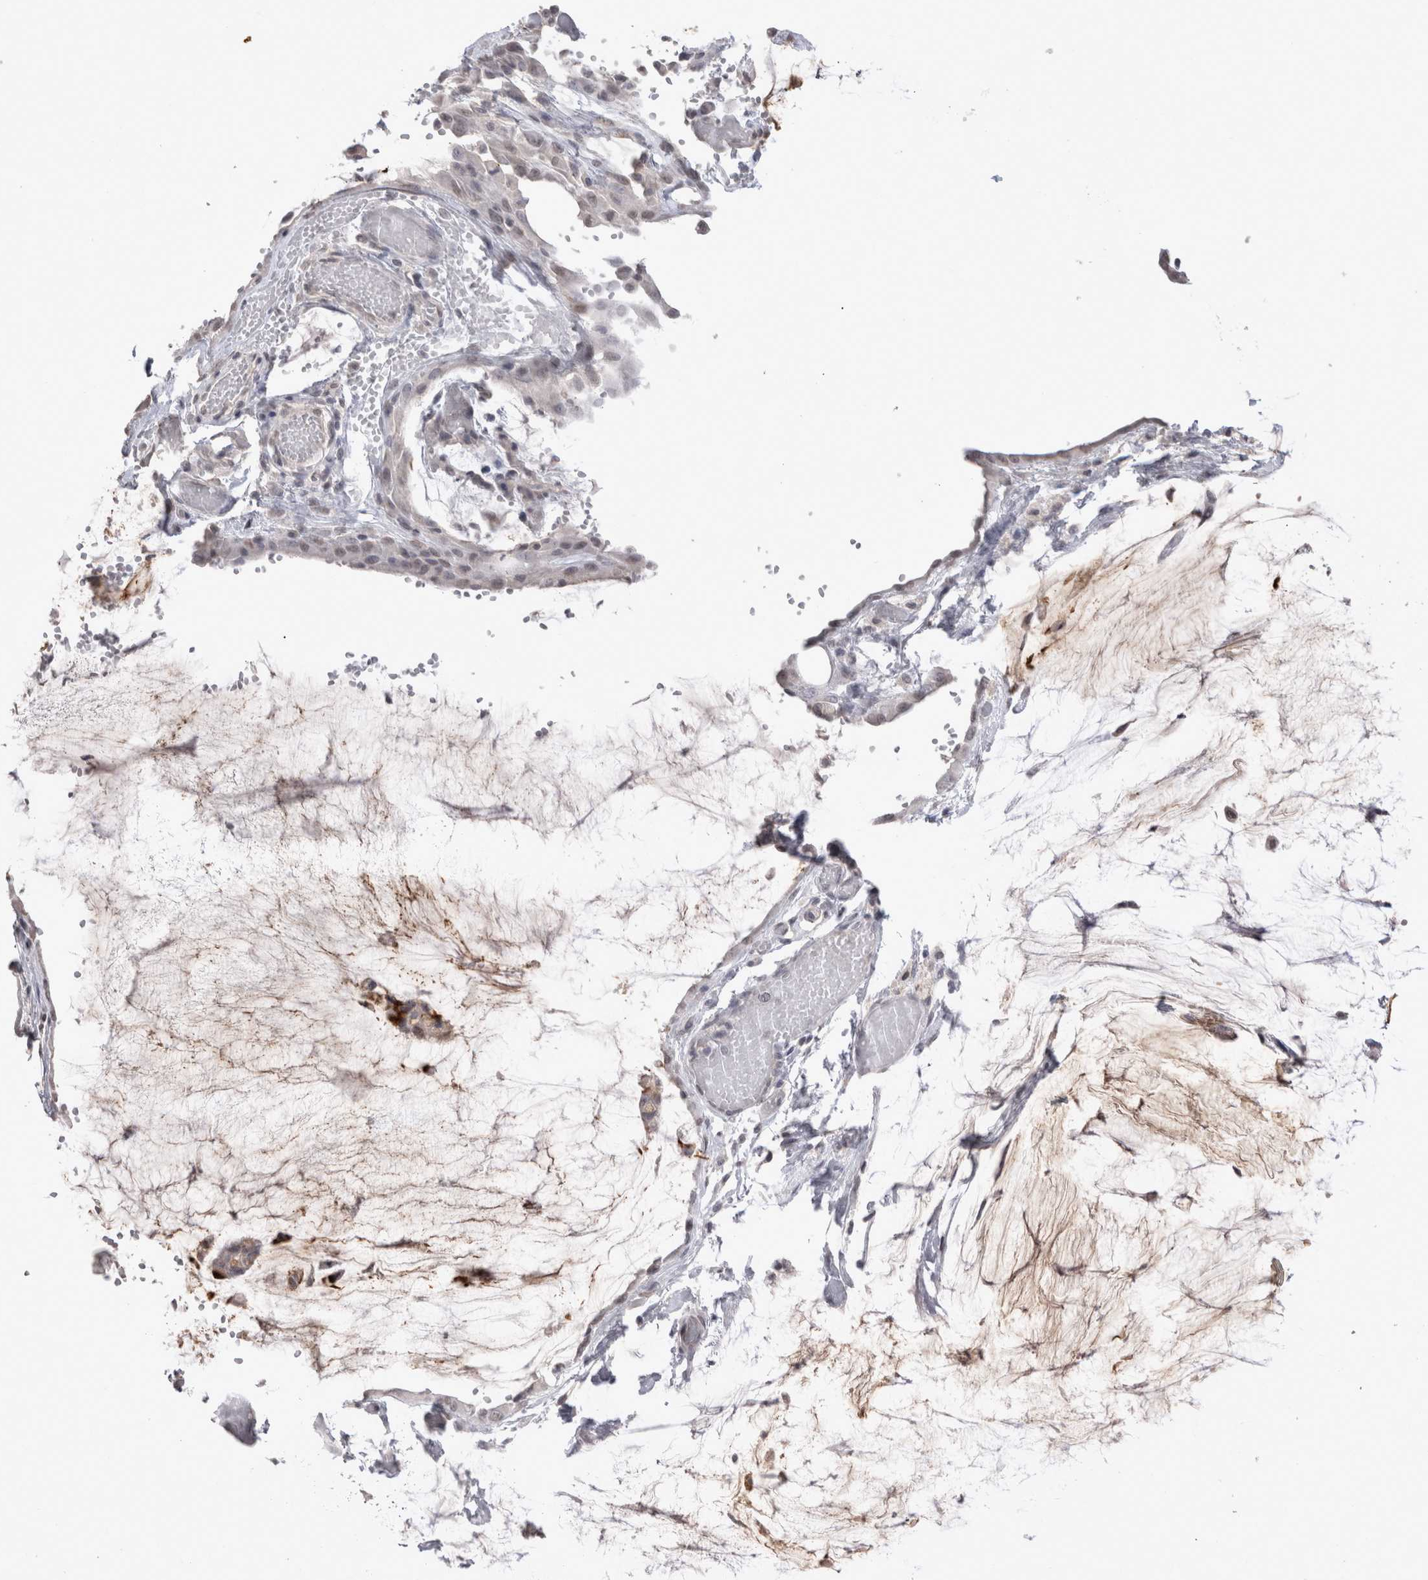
{"staining": {"intensity": "negative", "quantity": "none", "location": "none"}, "tissue": "ovarian cancer", "cell_type": "Tumor cells", "image_type": "cancer", "snomed": [{"axis": "morphology", "description": "Cystadenocarcinoma, mucinous, NOS"}, {"axis": "topography", "description": "Ovary"}], "caption": "A micrograph of ovarian mucinous cystadenocarcinoma stained for a protein demonstrates no brown staining in tumor cells.", "gene": "DDX4", "patient": {"sex": "female", "age": 39}}